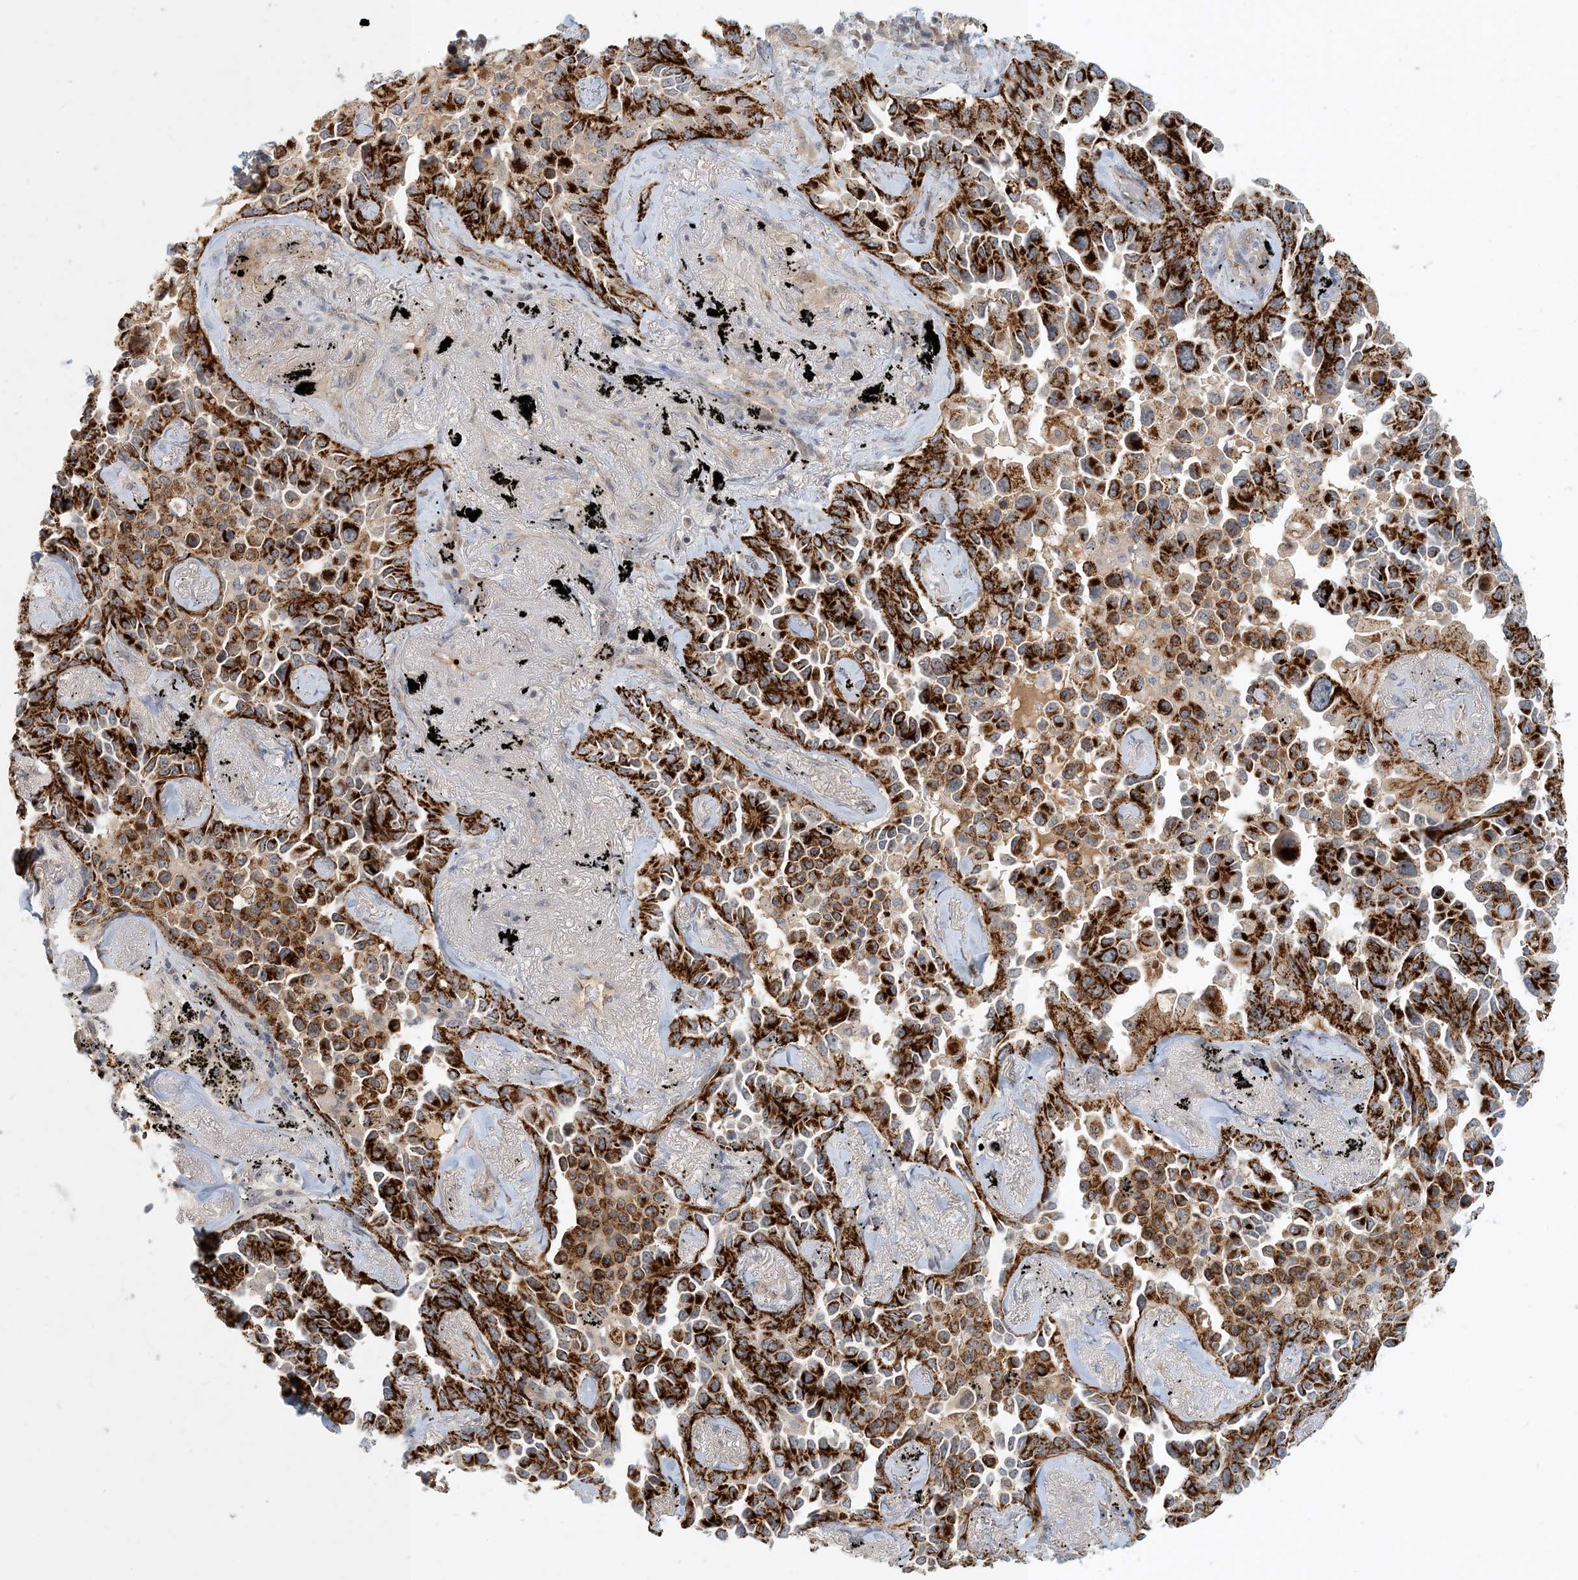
{"staining": {"intensity": "strong", "quantity": ">75%", "location": "cytoplasmic/membranous"}, "tissue": "lung cancer", "cell_type": "Tumor cells", "image_type": "cancer", "snomed": [{"axis": "morphology", "description": "Adenocarcinoma, NOS"}, {"axis": "topography", "description": "Lung"}], "caption": "Tumor cells show high levels of strong cytoplasmic/membranous expression in about >75% of cells in lung cancer. (DAB = brown stain, brightfield microscopy at high magnification).", "gene": "ZBTB3", "patient": {"sex": "female", "age": 67}}